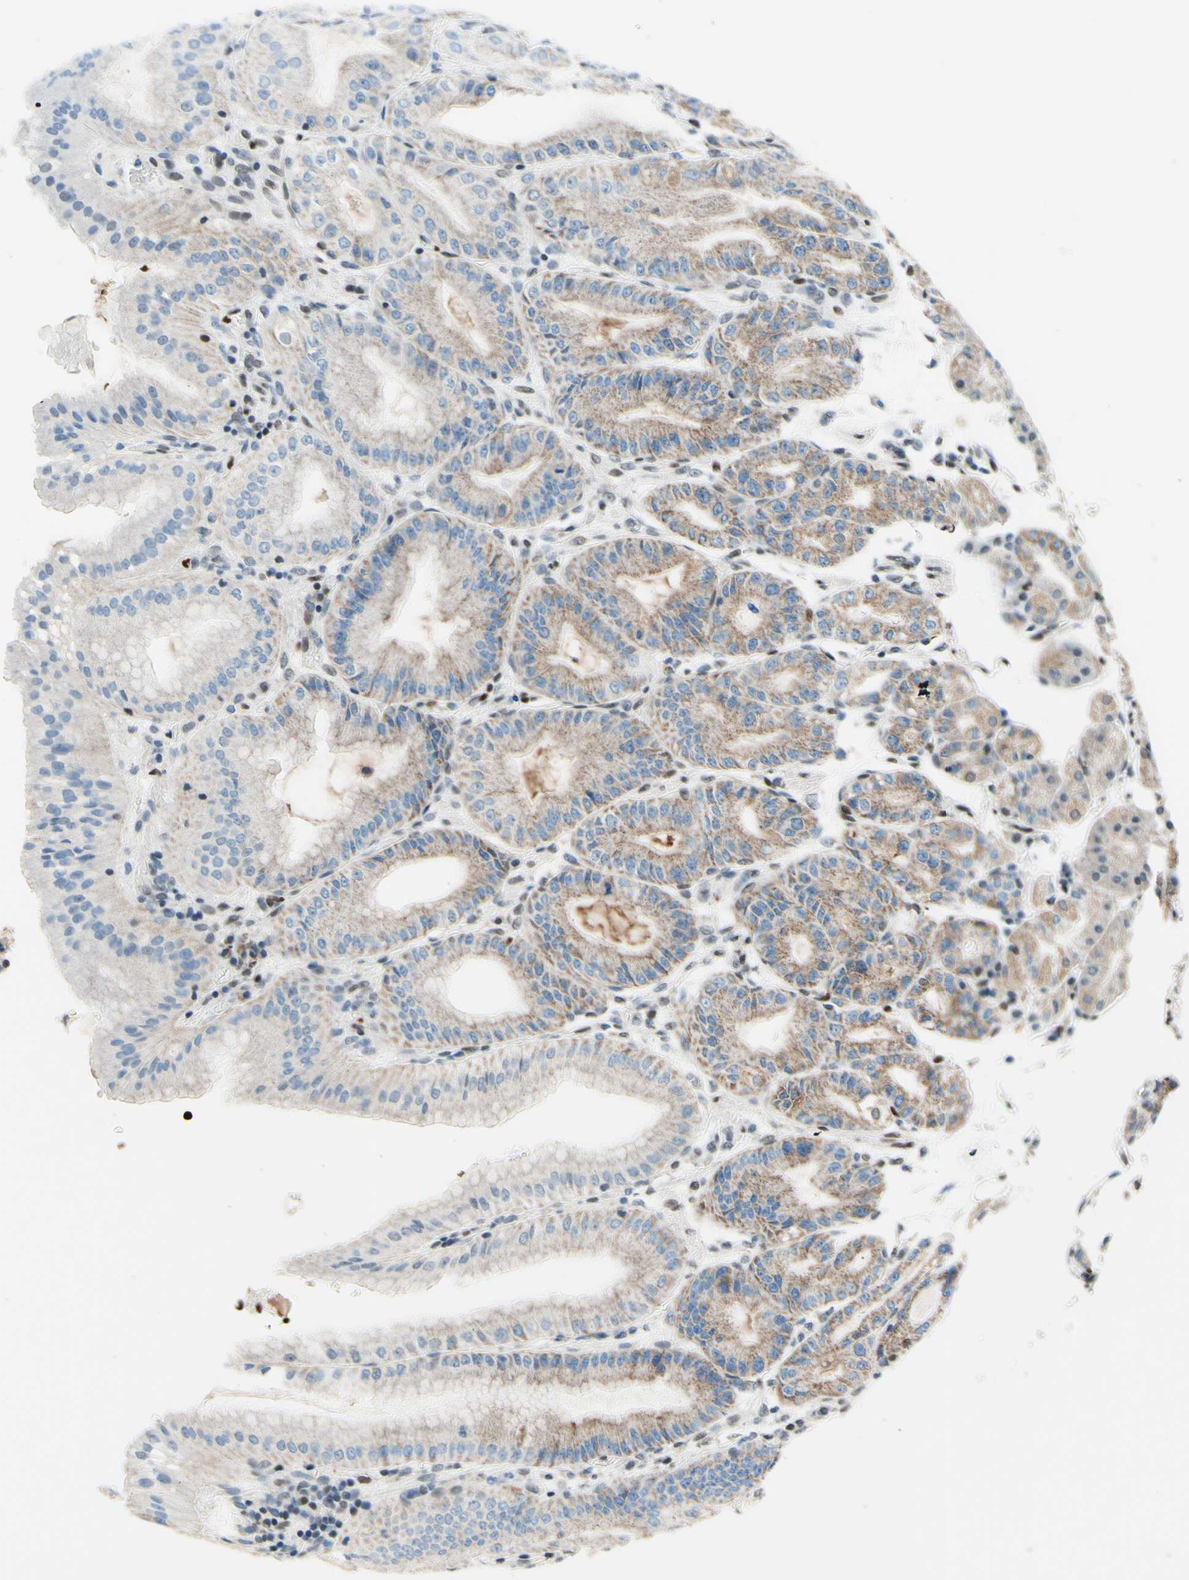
{"staining": {"intensity": "moderate", "quantity": ">75%", "location": "cytoplasmic/membranous"}, "tissue": "stomach", "cell_type": "Glandular cells", "image_type": "normal", "snomed": [{"axis": "morphology", "description": "Normal tissue, NOS"}, {"axis": "topography", "description": "Stomach, lower"}], "caption": "This micrograph reveals immunohistochemistry (IHC) staining of benign stomach, with medium moderate cytoplasmic/membranous staining in approximately >75% of glandular cells.", "gene": "CBX7", "patient": {"sex": "male", "age": 71}}